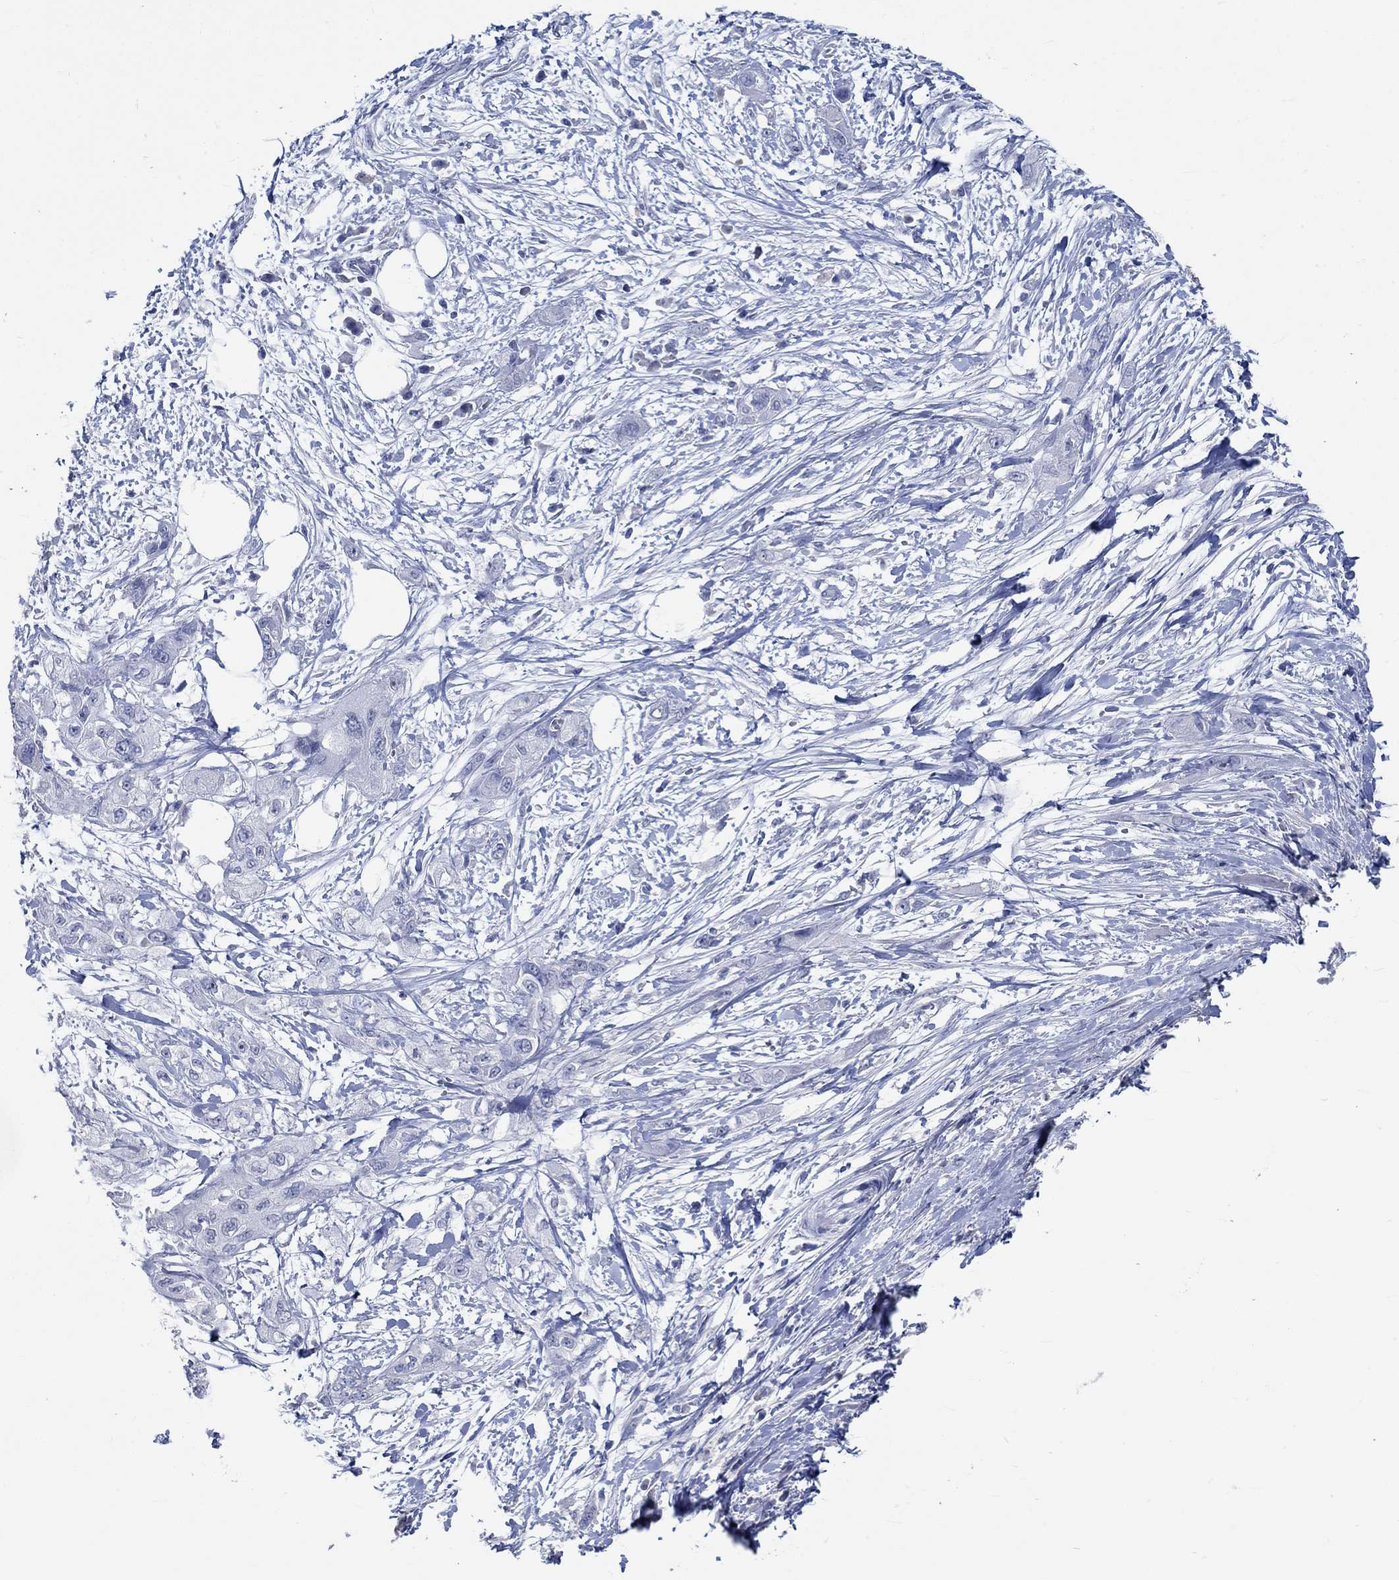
{"staining": {"intensity": "negative", "quantity": "none", "location": "none"}, "tissue": "pancreatic cancer", "cell_type": "Tumor cells", "image_type": "cancer", "snomed": [{"axis": "morphology", "description": "Adenocarcinoma, NOS"}, {"axis": "topography", "description": "Pancreas"}], "caption": "IHC image of human pancreatic adenocarcinoma stained for a protein (brown), which demonstrates no positivity in tumor cells.", "gene": "C4orf47", "patient": {"sex": "male", "age": 72}}